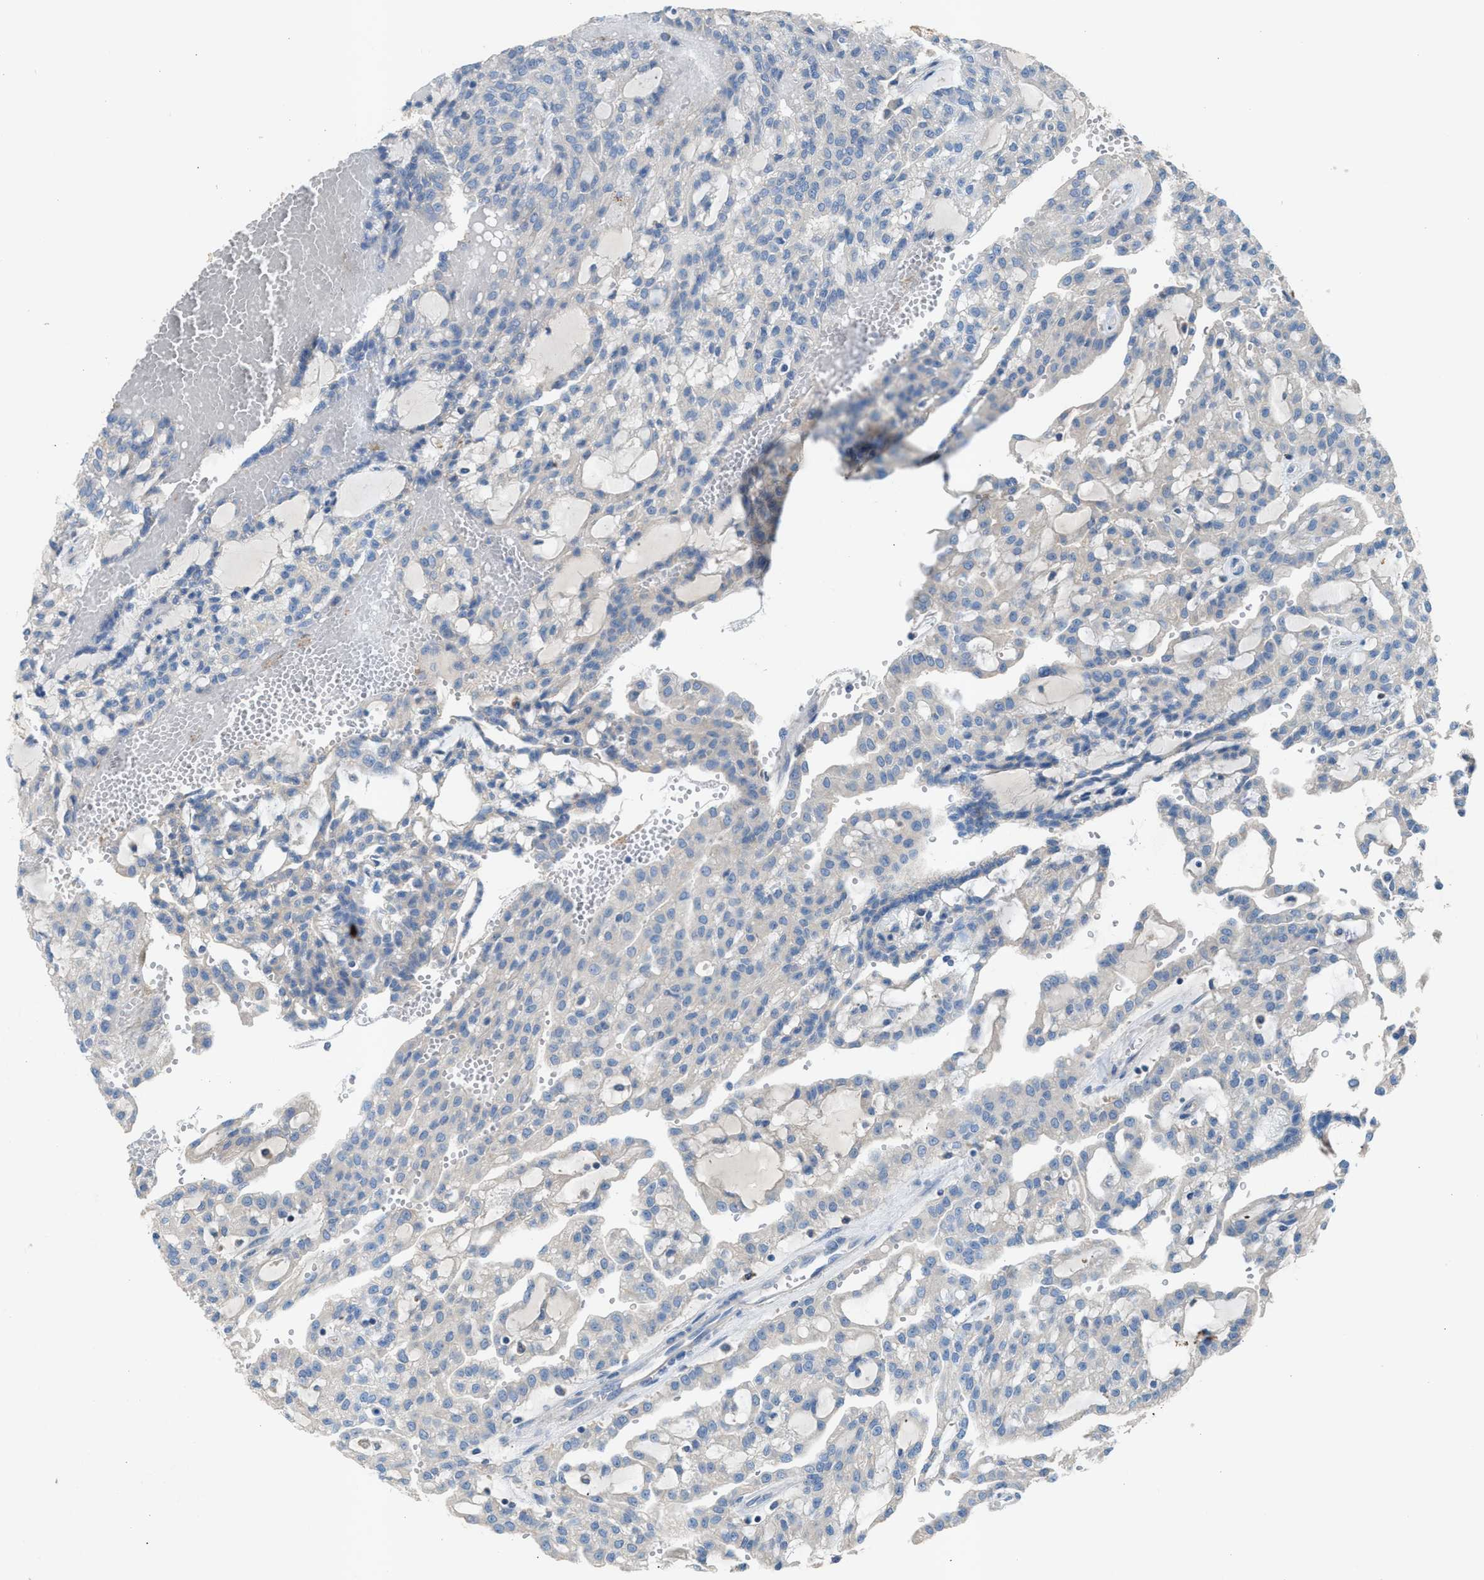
{"staining": {"intensity": "negative", "quantity": "none", "location": "none"}, "tissue": "renal cancer", "cell_type": "Tumor cells", "image_type": "cancer", "snomed": [{"axis": "morphology", "description": "Adenocarcinoma, NOS"}, {"axis": "topography", "description": "Kidney"}], "caption": "Human renal adenocarcinoma stained for a protein using immunohistochemistry exhibits no positivity in tumor cells.", "gene": "AOAH", "patient": {"sex": "male", "age": 63}}